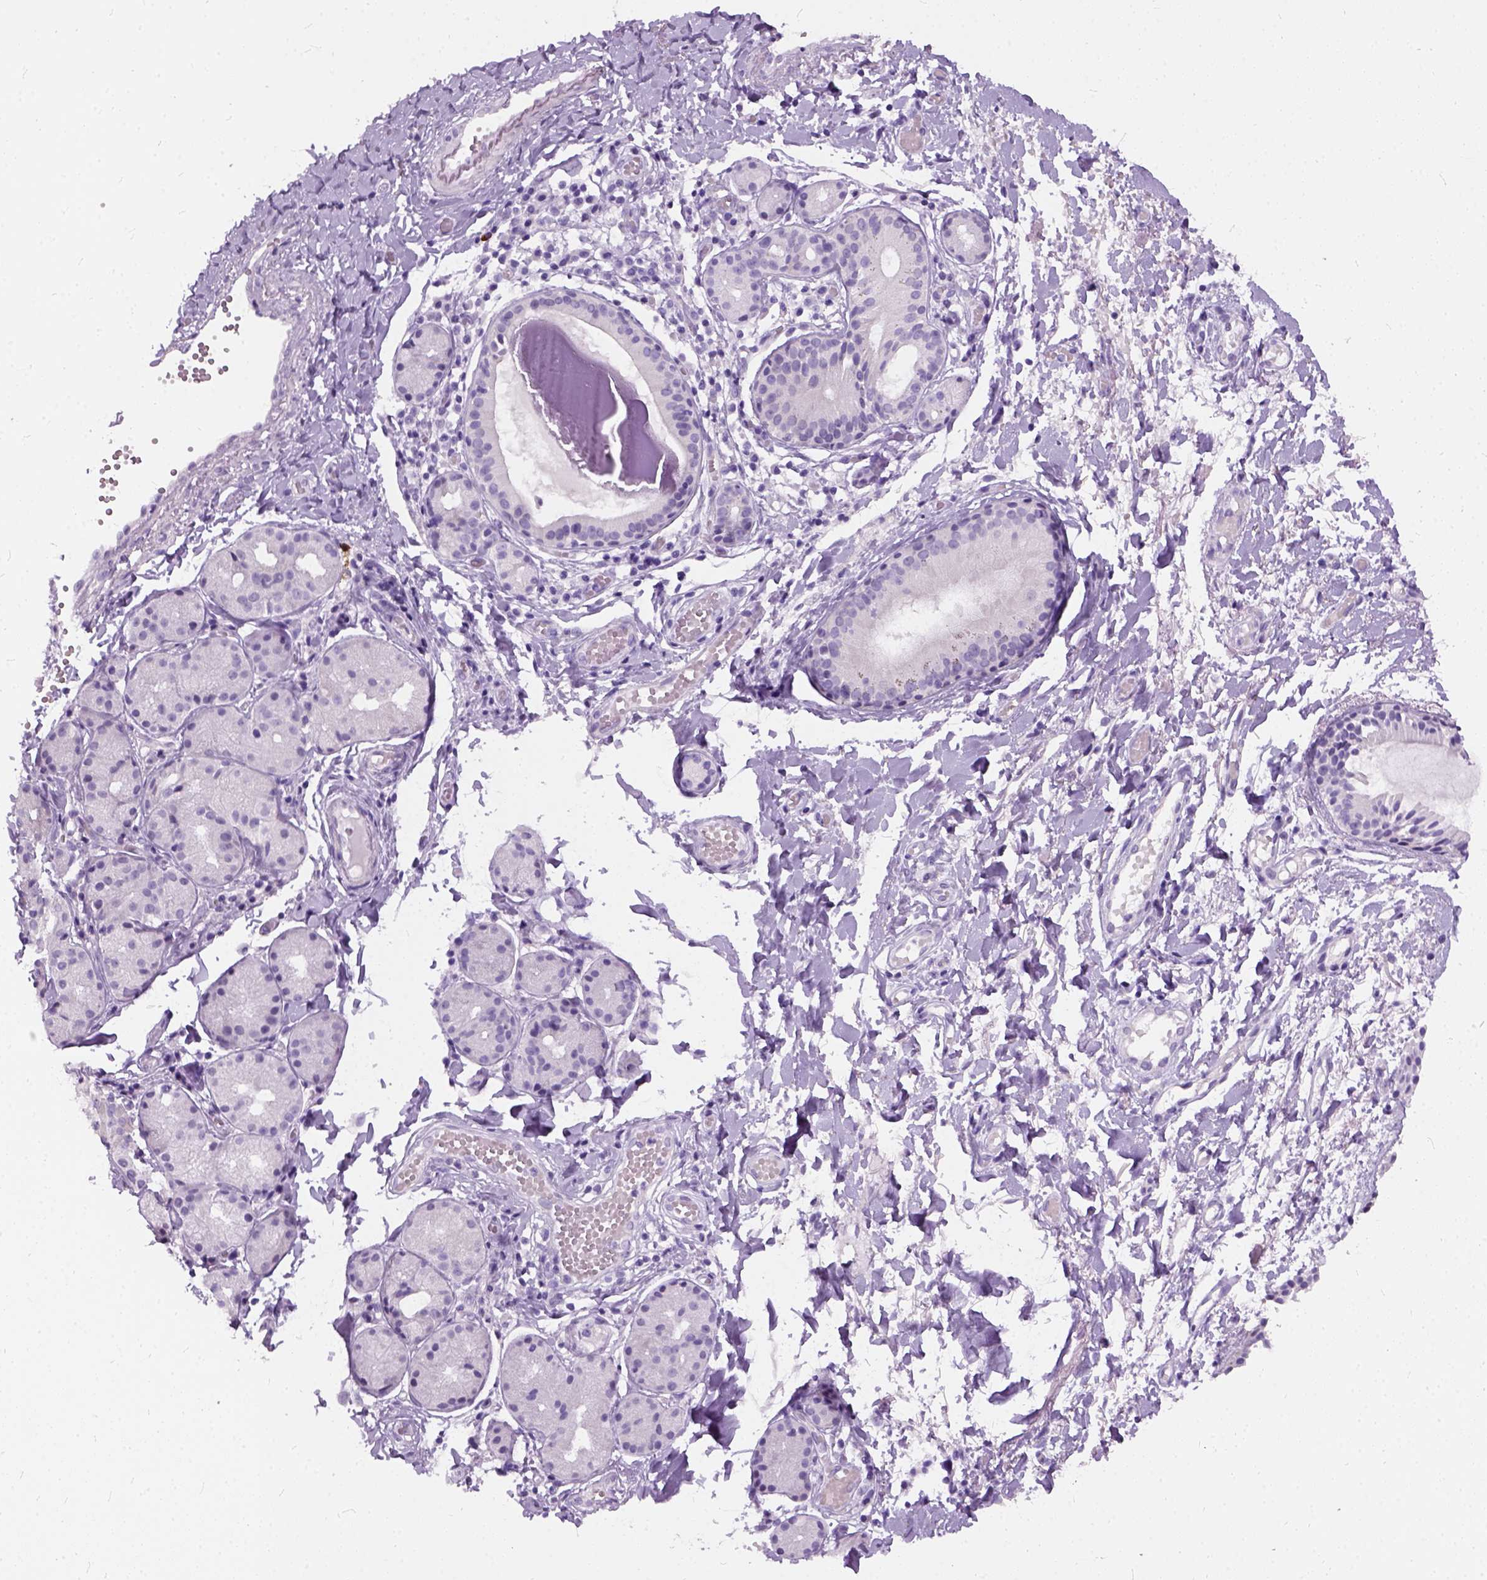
{"staining": {"intensity": "weak", "quantity": "25%-75%", "location": "cytoplasmic/membranous"}, "tissue": "nasopharynx", "cell_type": "Respiratory epithelial cells", "image_type": "normal", "snomed": [{"axis": "morphology", "description": "Normal tissue, NOS"}, {"axis": "morphology", "description": "Basal cell carcinoma"}, {"axis": "topography", "description": "Cartilage tissue"}, {"axis": "topography", "description": "Nasopharynx"}, {"axis": "topography", "description": "Oral tissue"}], "caption": "Human nasopharynx stained for a protein (brown) shows weak cytoplasmic/membranous positive positivity in approximately 25%-75% of respiratory epithelial cells.", "gene": "AXDND1", "patient": {"sex": "female", "age": 77}}